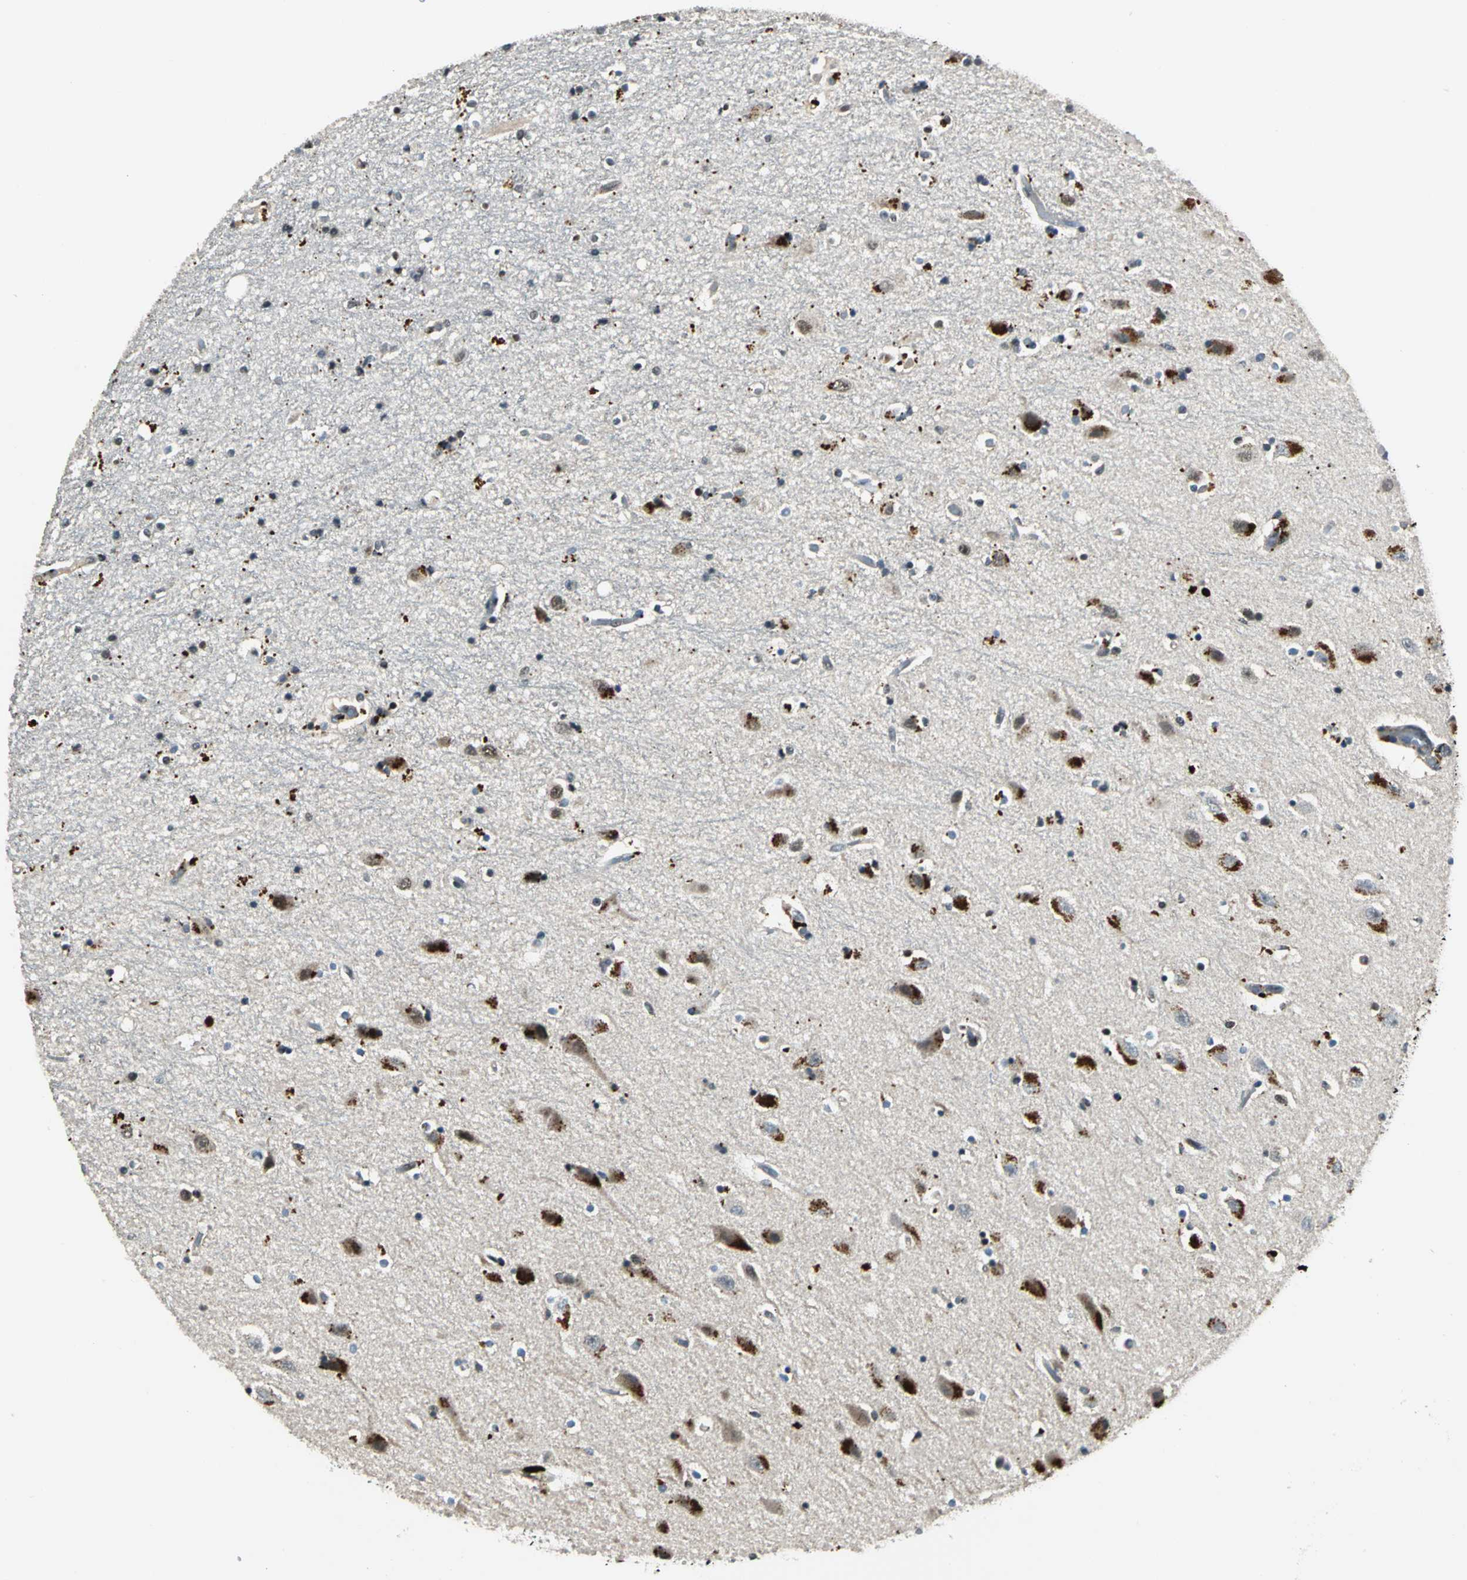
{"staining": {"intensity": "moderate", "quantity": "25%-75%", "location": "cytoplasmic/membranous"}, "tissue": "hippocampus", "cell_type": "Glial cells", "image_type": "normal", "snomed": [{"axis": "morphology", "description": "Normal tissue, NOS"}, {"axis": "topography", "description": "Hippocampus"}], "caption": "Human hippocampus stained with a protein marker displays moderate staining in glial cells.", "gene": "PPP1R13L", "patient": {"sex": "female", "age": 54}}